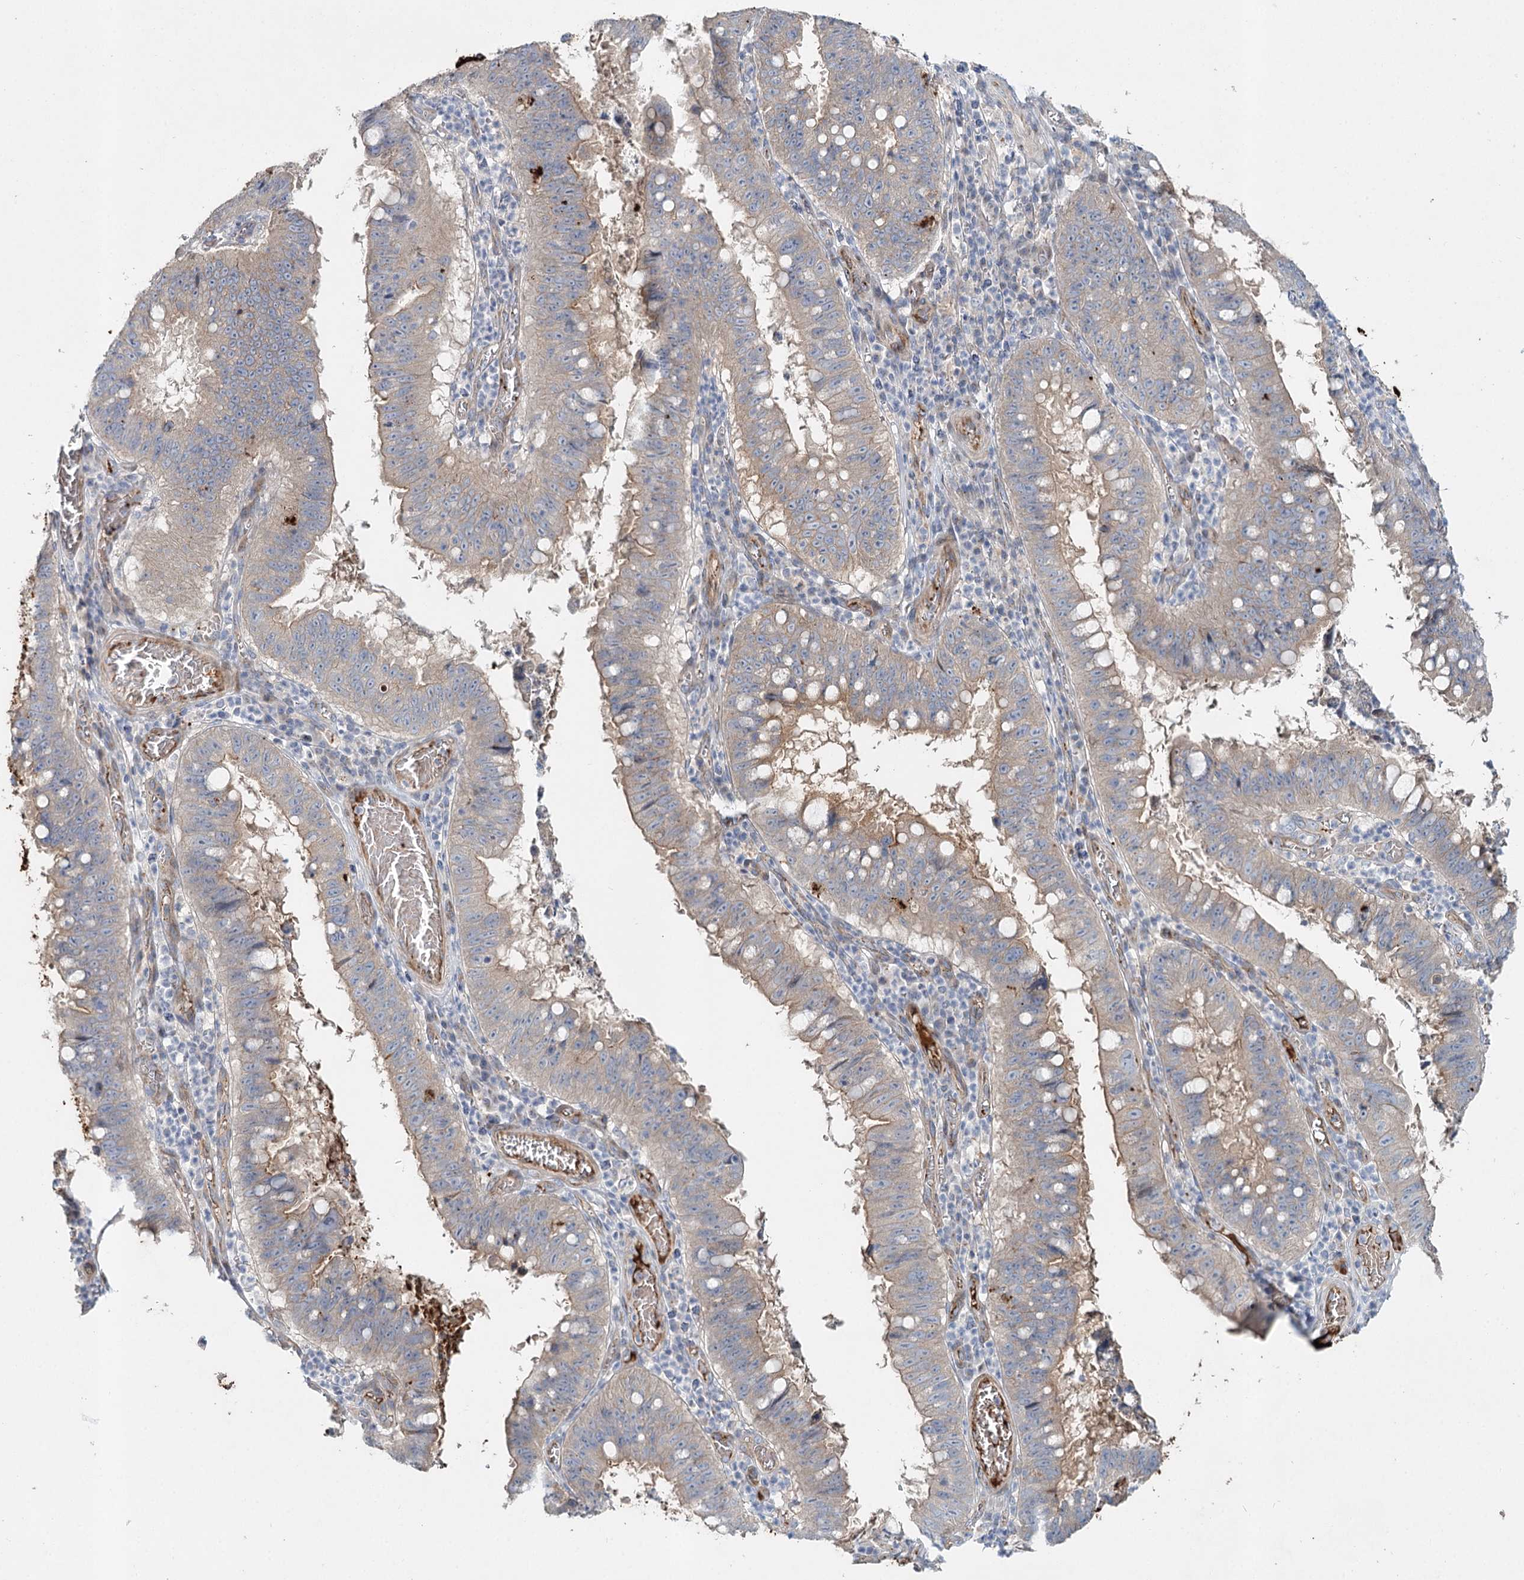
{"staining": {"intensity": "weak", "quantity": "25%-75%", "location": "cytoplasmic/membranous"}, "tissue": "stomach cancer", "cell_type": "Tumor cells", "image_type": "cancer", "snomed": [{"axis": "morphology", "description": "Adenocarcinoma, NOS"}, {"axis": "topography", "description": "Stomach"}], "caption": "Weak cytoplasmic/membranous expression is seen in approximately 25%-75% of tumor cells in stomach cancer (adenocarcinoma). (brown staining indicates protein expression, while blue staining denotes nuclei).", "gene": "ALKBH8", "patient": {"sex": "male", "age": 59}}